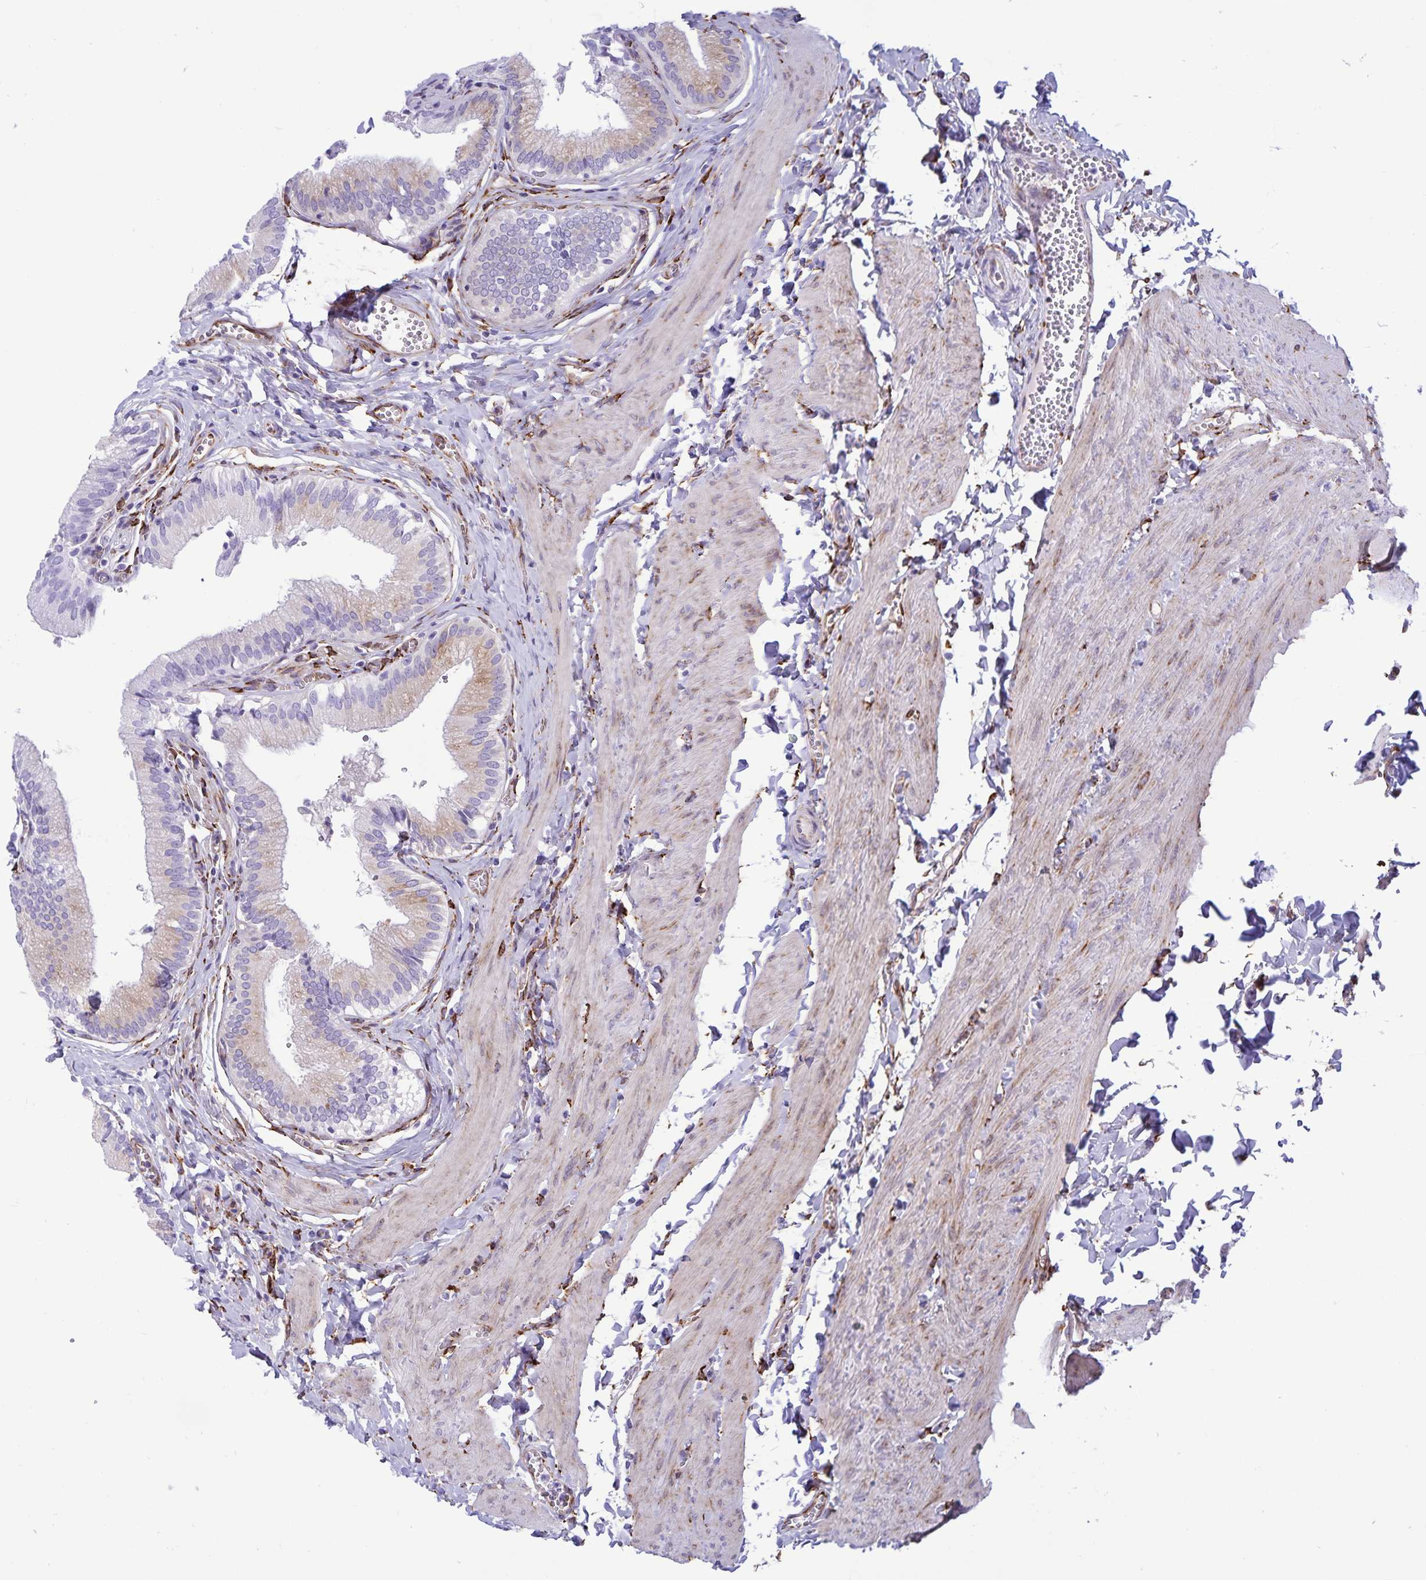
{"staining": {"intensity": "weak", "quantity": "<25%", "location": "cytoplasmic/membranous"}, "tissue": "gallbladder", "cell_type": "Glandular cells", "image_type": "normal", "snomed": [{"axis": "morphology", "description": "Normal tissue, NOS"}, {"axis": "topography", "description": "Gallbladder"}, {"axis": "topography", "description": "Peripheral nerve tissue"}], "caption": "High magnification brightfield microscopy of benign gallbladder stained with DAB (brown) and counterstained with hematoxylin (blue): glandular cells show no significant positivity. The staining was performed using DAB (3,3'-diaminobenzidine) to visualize the protein expression in brown, while the nuclei were stained in blue with hematoxylin (Magnification: 20x).", "gene": "RCN1", "patient": {"sex": "male", "age": 17}}